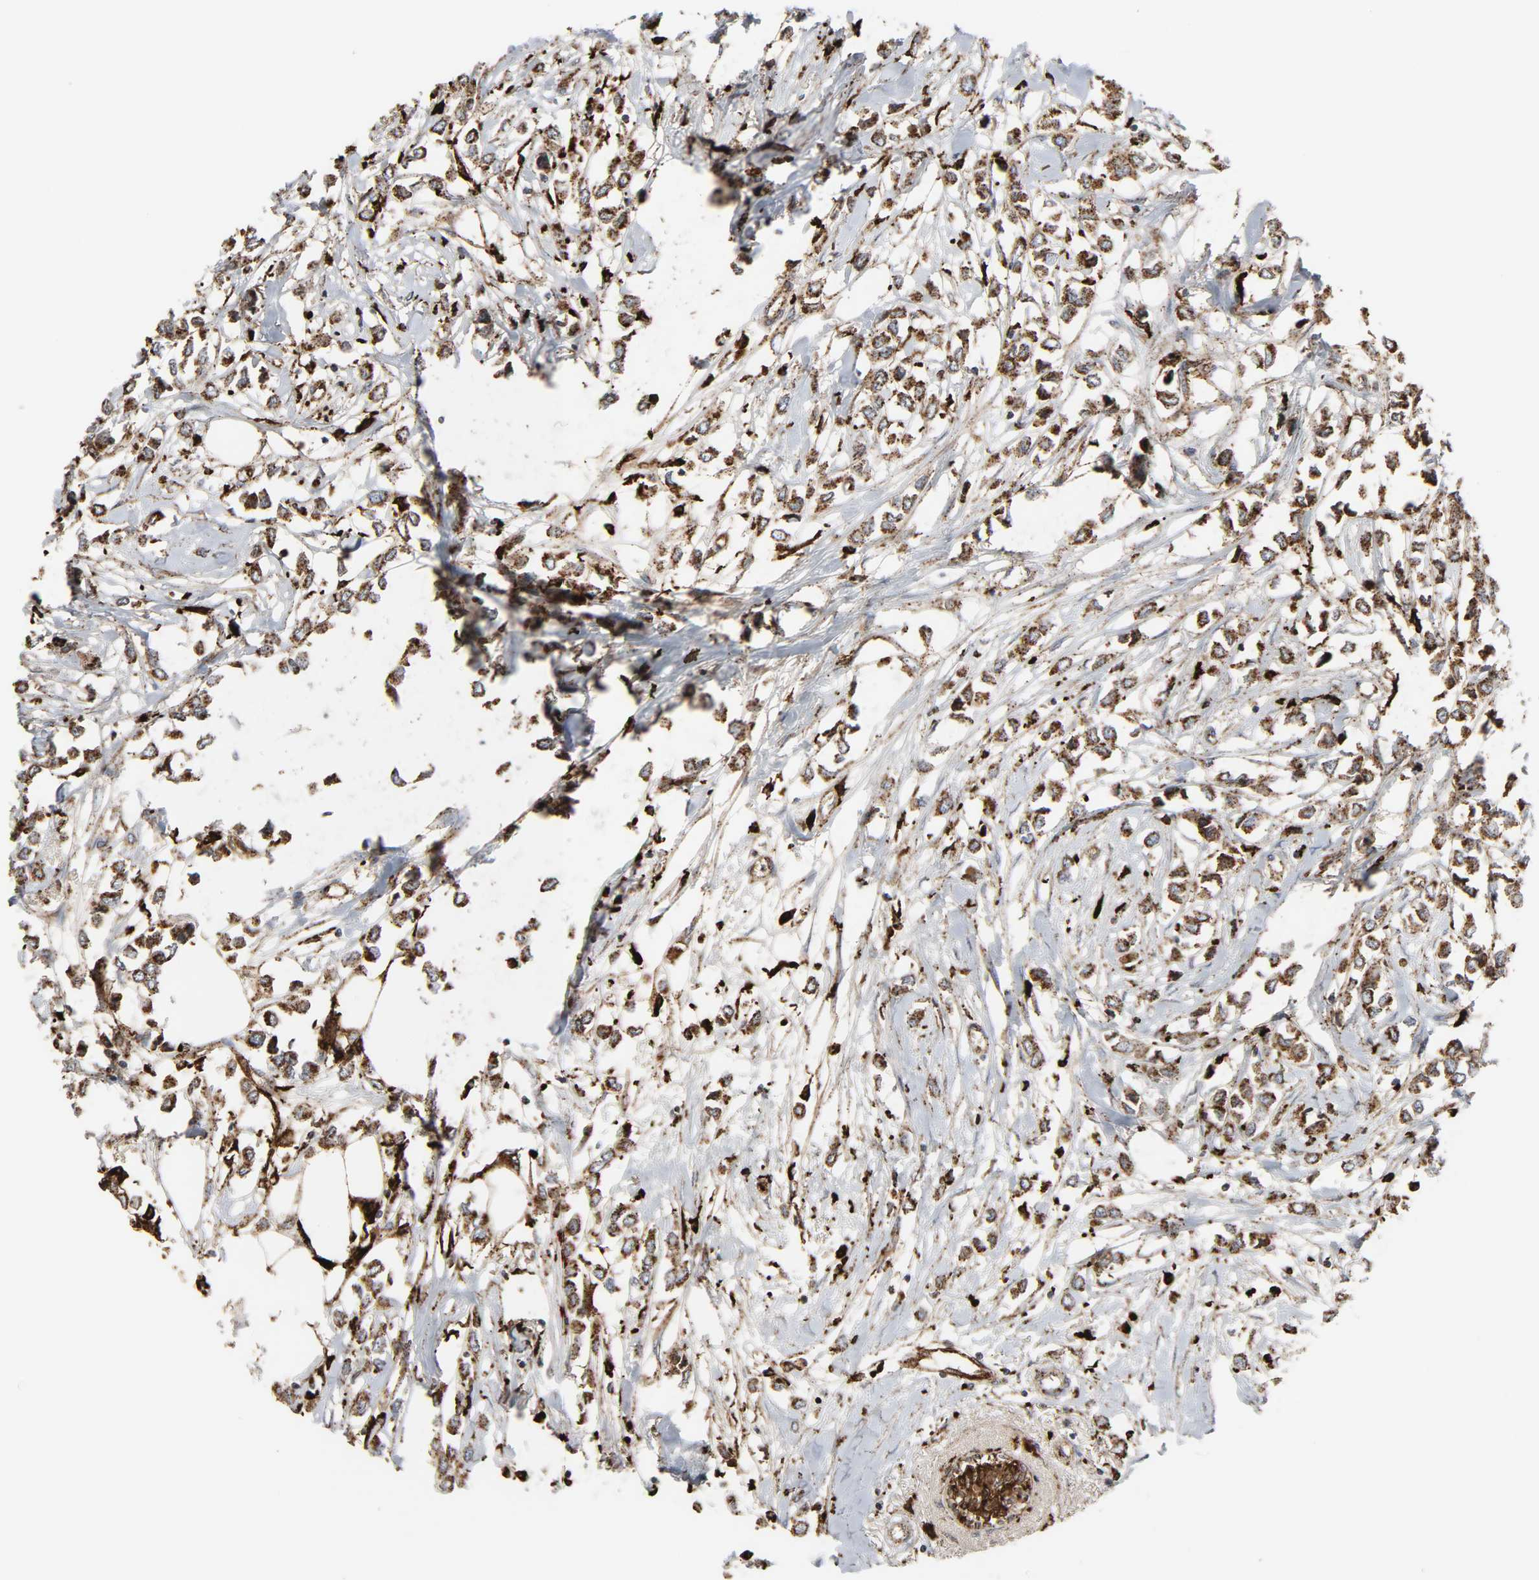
{"staining": {"intensity": "strong", "quantity": ">75%", "location": "cytoplasmic/membranous"}, "tissue": "breast cancer", "cell_type": "Tumor cells", "image_type": "cancer", "snomed": [{"axis": "morphology", "description": "Lobular carcinoma"}, {"axis": "topography", "description": "Breast"}], "caption": "This is an image of immunohistochemistry (IHC) staining of breast lobular carcinoma, which shows strong staining in the cytoplasmic/membranous of tumor cells.", "gene": "PSAP", "patient": {"sex": "female", "age": 51}}